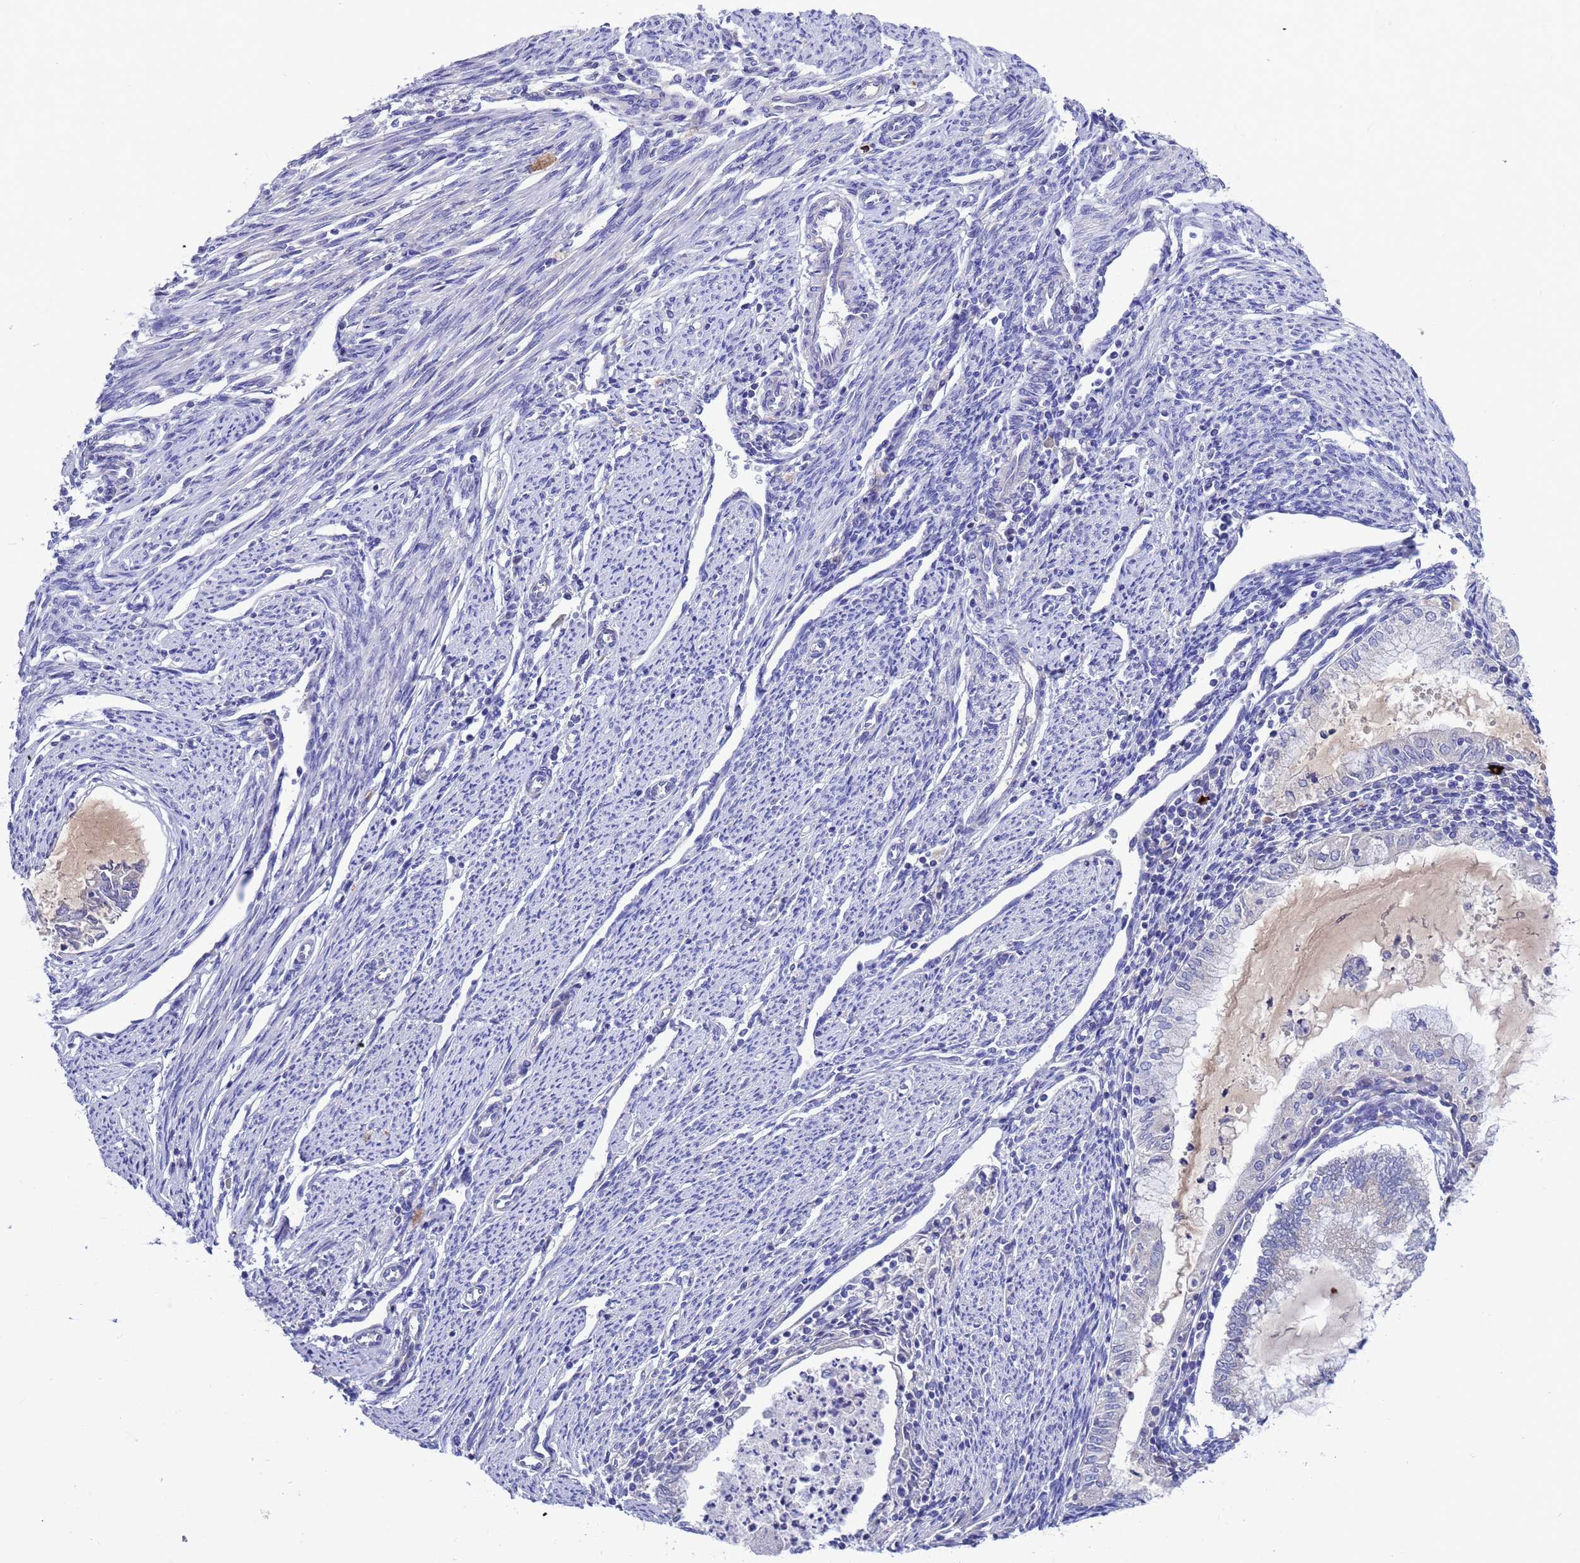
{"staining": {"intensity": "negative", "quantity": "none", "location": "none"}, "tissue": "endometrial cancer", "cell_type": "Tumor cells", "image_type": "cancer", "snomed": [{"axis": "morphology", "description": "Adenocarcinoma, NOS"}, {"axis": "topography", "description": "Endometrium"}], "caption": "The immunohistochemistry (IHC) photomicrograph has no significant expression in tumor cells of endometrial cancer tissue.", "gene": "RC3H2", "patient": {"sex": "female", "age": 79}}